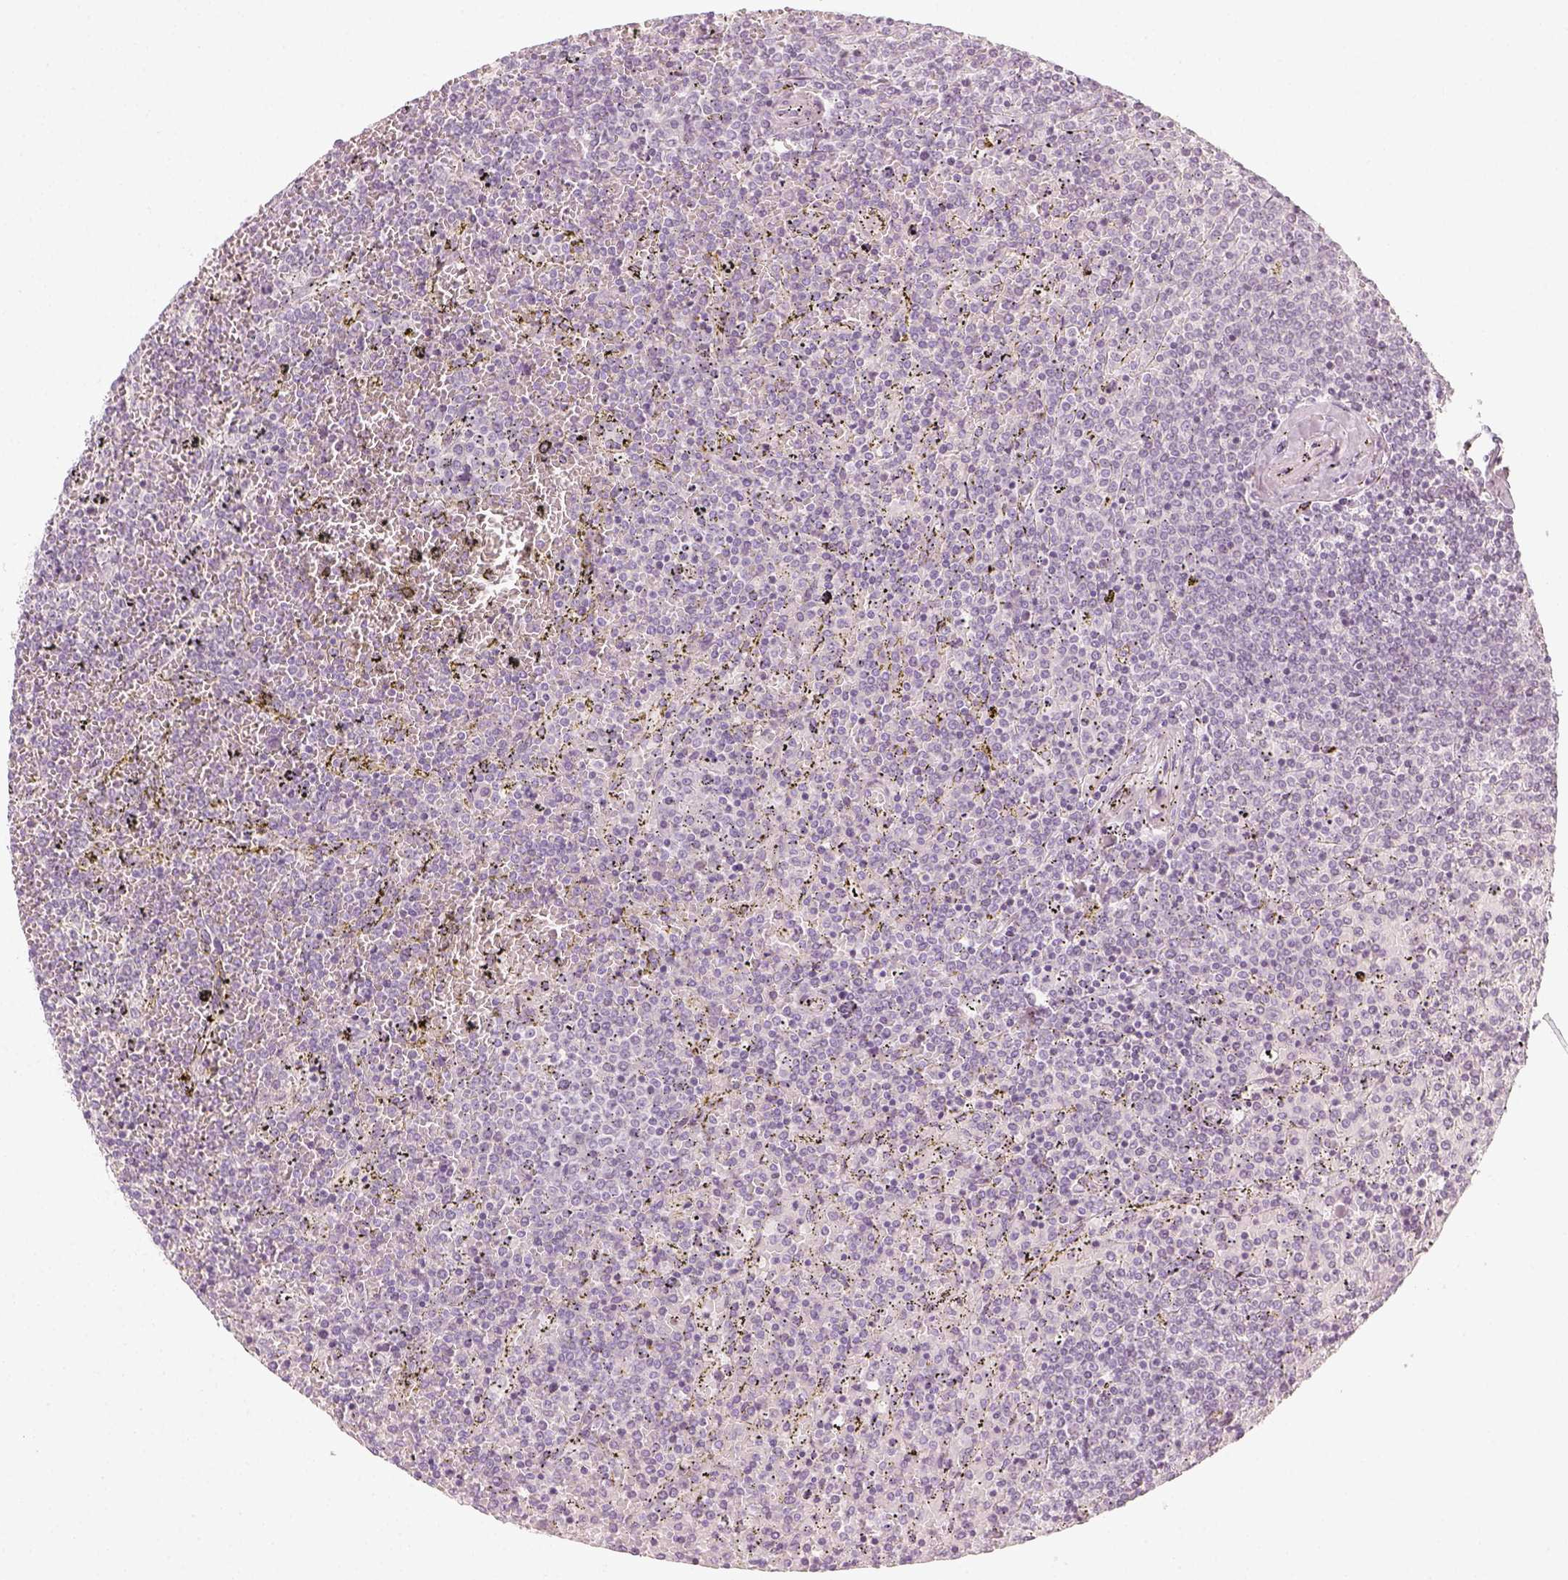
{"staining": {"intensity": "negative", "quantity": "none", "location": "none"}, "tissue": "lymphoma", "cell_type": "Tumor cells", "image_type": "cancer", "snomed": [{"axis": "morphology", "description": "Malignant lymphoma, non-Hodgkin's type, Low grade"}, {"axis": "topography", "description": "Spleen"}], "caption": "A photomicrograph of lymphoma stained for a protein reveals no brown staining in tumor cells.", "gene": "KRT25", "patient": {"sex": "female", "age": 77}}